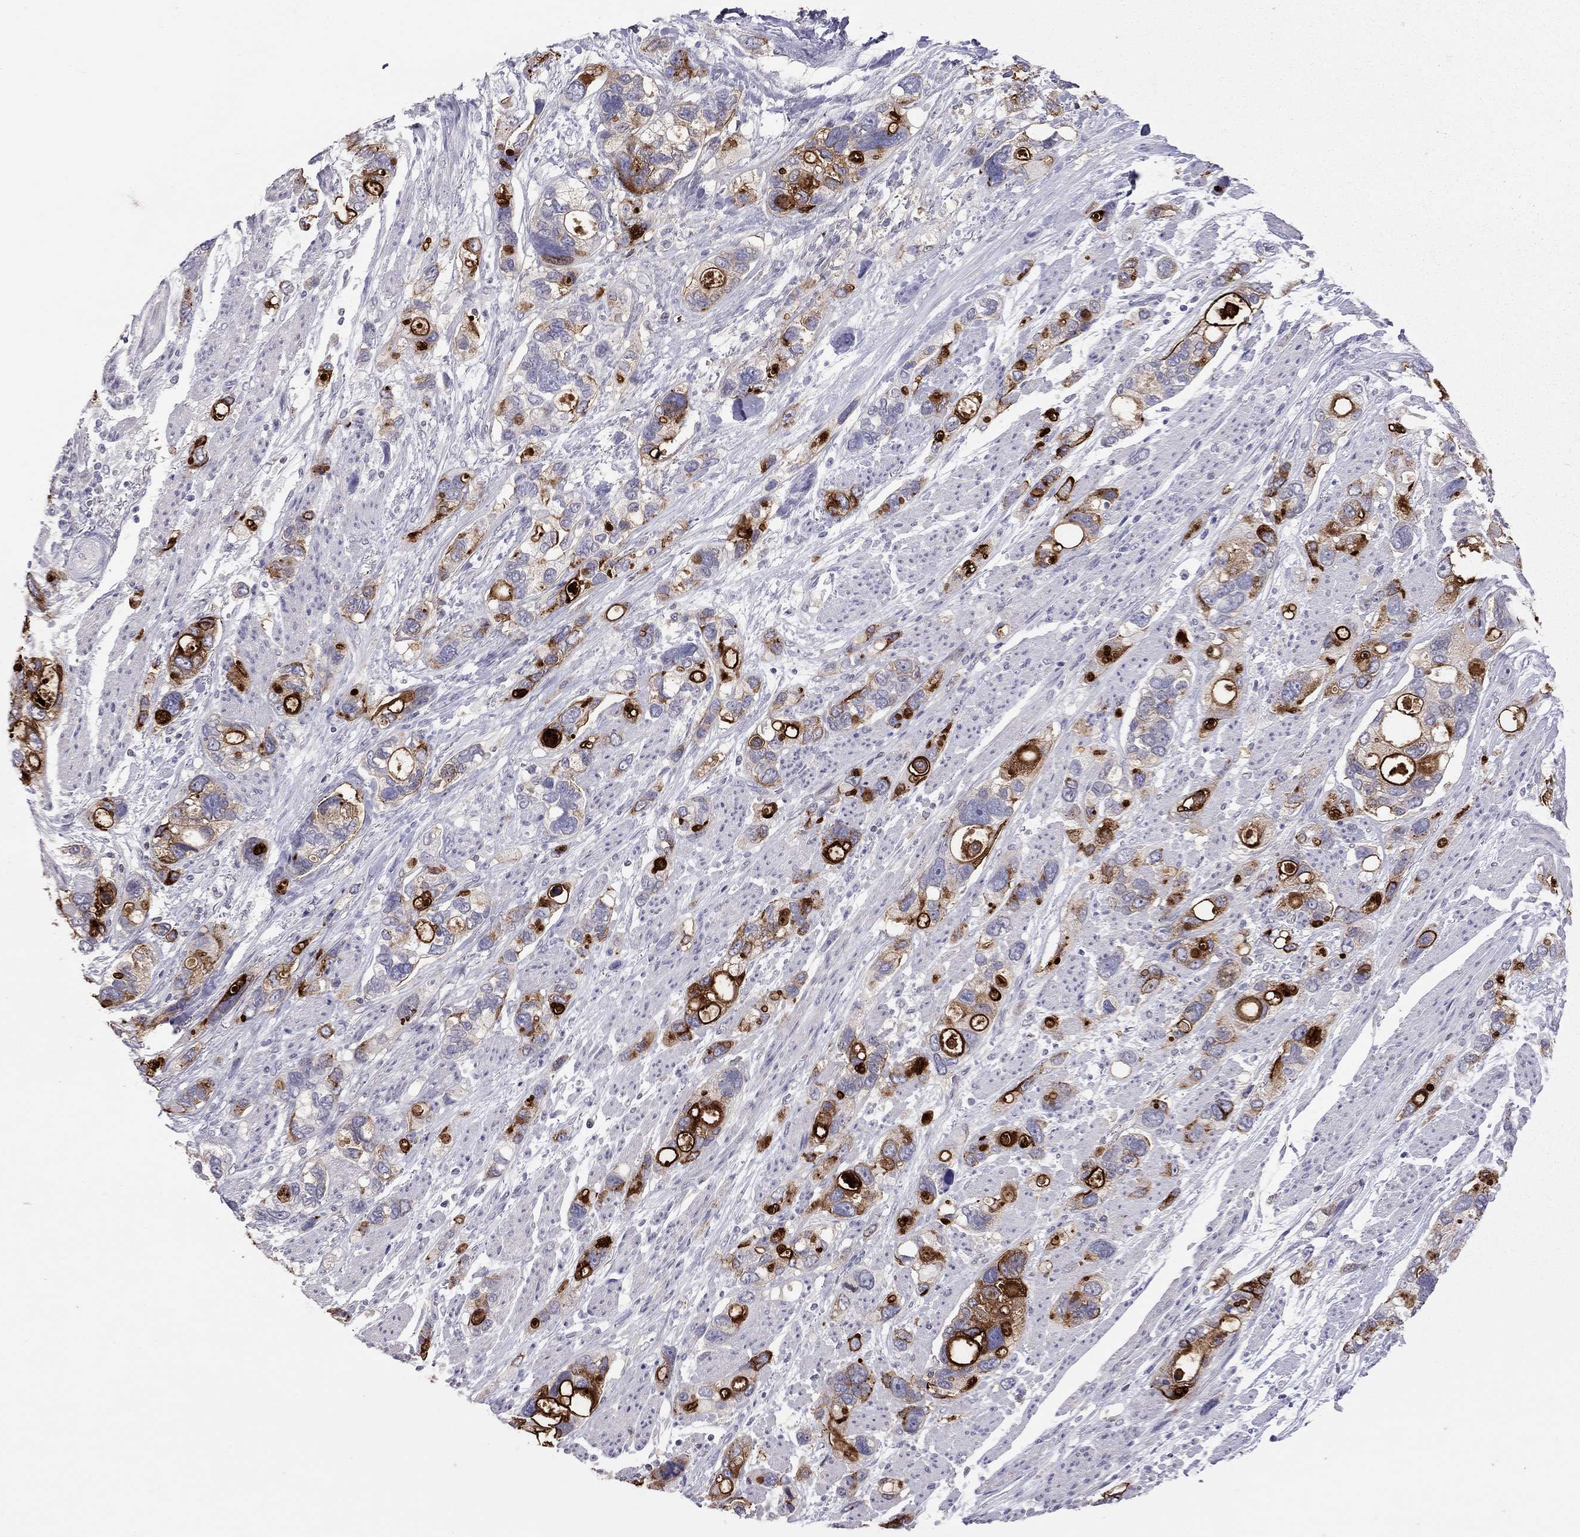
{"staining": {"intensity": "strong", "quantity": "25%-75%", "location": "cytoplasmic/membranous"}, "tissue": "stomach cancer", "cell_type": "Tumor cells", "image_type": "cancer", "snomed": [{"axis": "morphology", "description": "Adenocarcinoma, NOS"}, {"axis": "topography", "description": "Stomach, upper"}], "caption": "Stomach cancer (adenocarcinoma) was stained to show a protein in brown. There is high levels of strong cytoplasmic/membranous positivity in approximately 25%-75% of tumor cells.", "gene": "MUC16", "patient": {"sex": "female", "age": 81}}